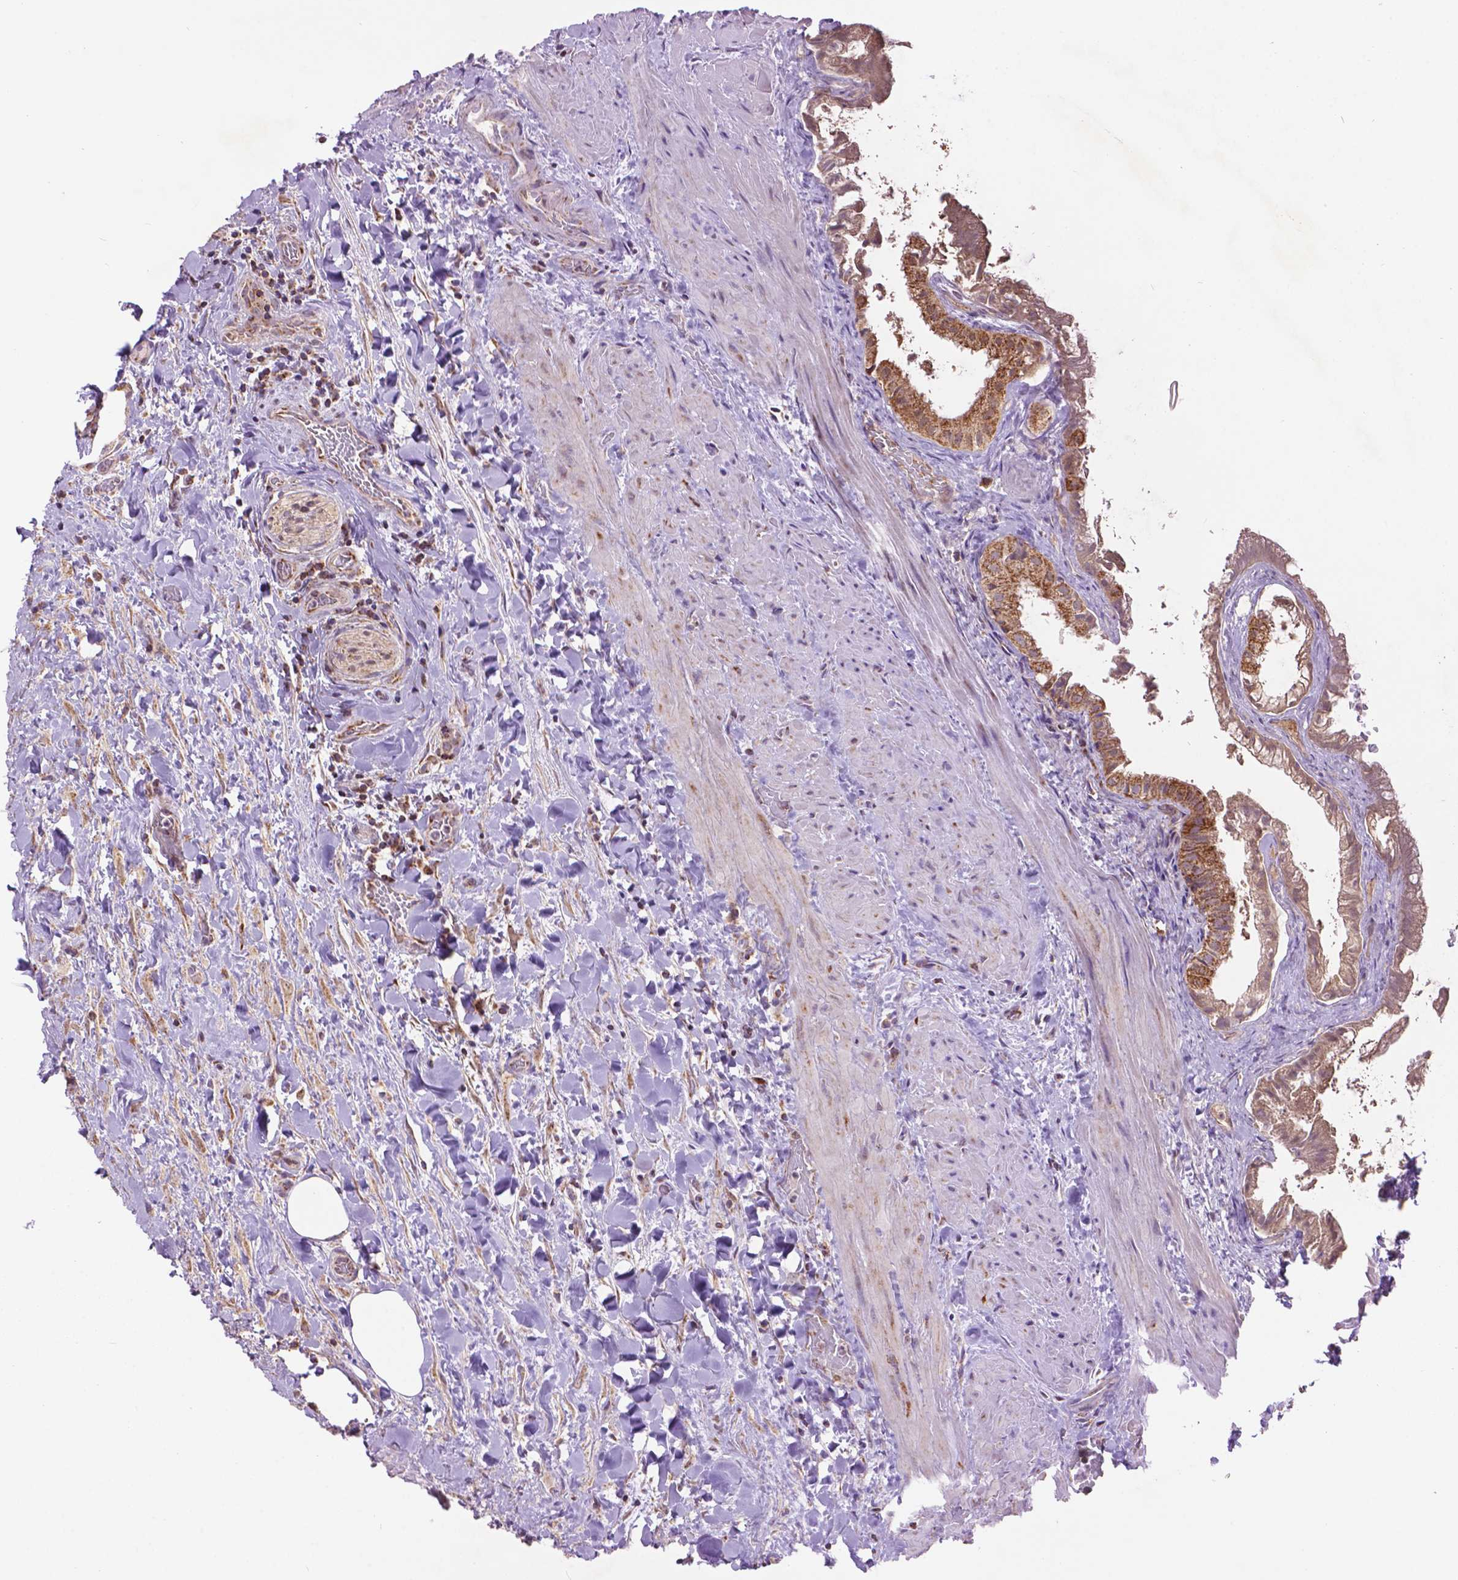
{"staining": {"intensity": "strong", "quantity": ">75%", "location": "cytoplasmic/membranous"}, "tissue": "gallbladder", "cell_type": "Glandular cells", "image_type": "normal", "snomed": [{"axis": "morphology", "description": "Normal tissue, NOS"}, {"axis": "topography", "description": "Gallbladder"}], "caption": "Gallbladder stained with IHC reveals strong cytoplasmic/membranous staining in about >75% of glandular cells.", "gene": "PYCR3", "patient": {"sex": "male", "age": 70}}